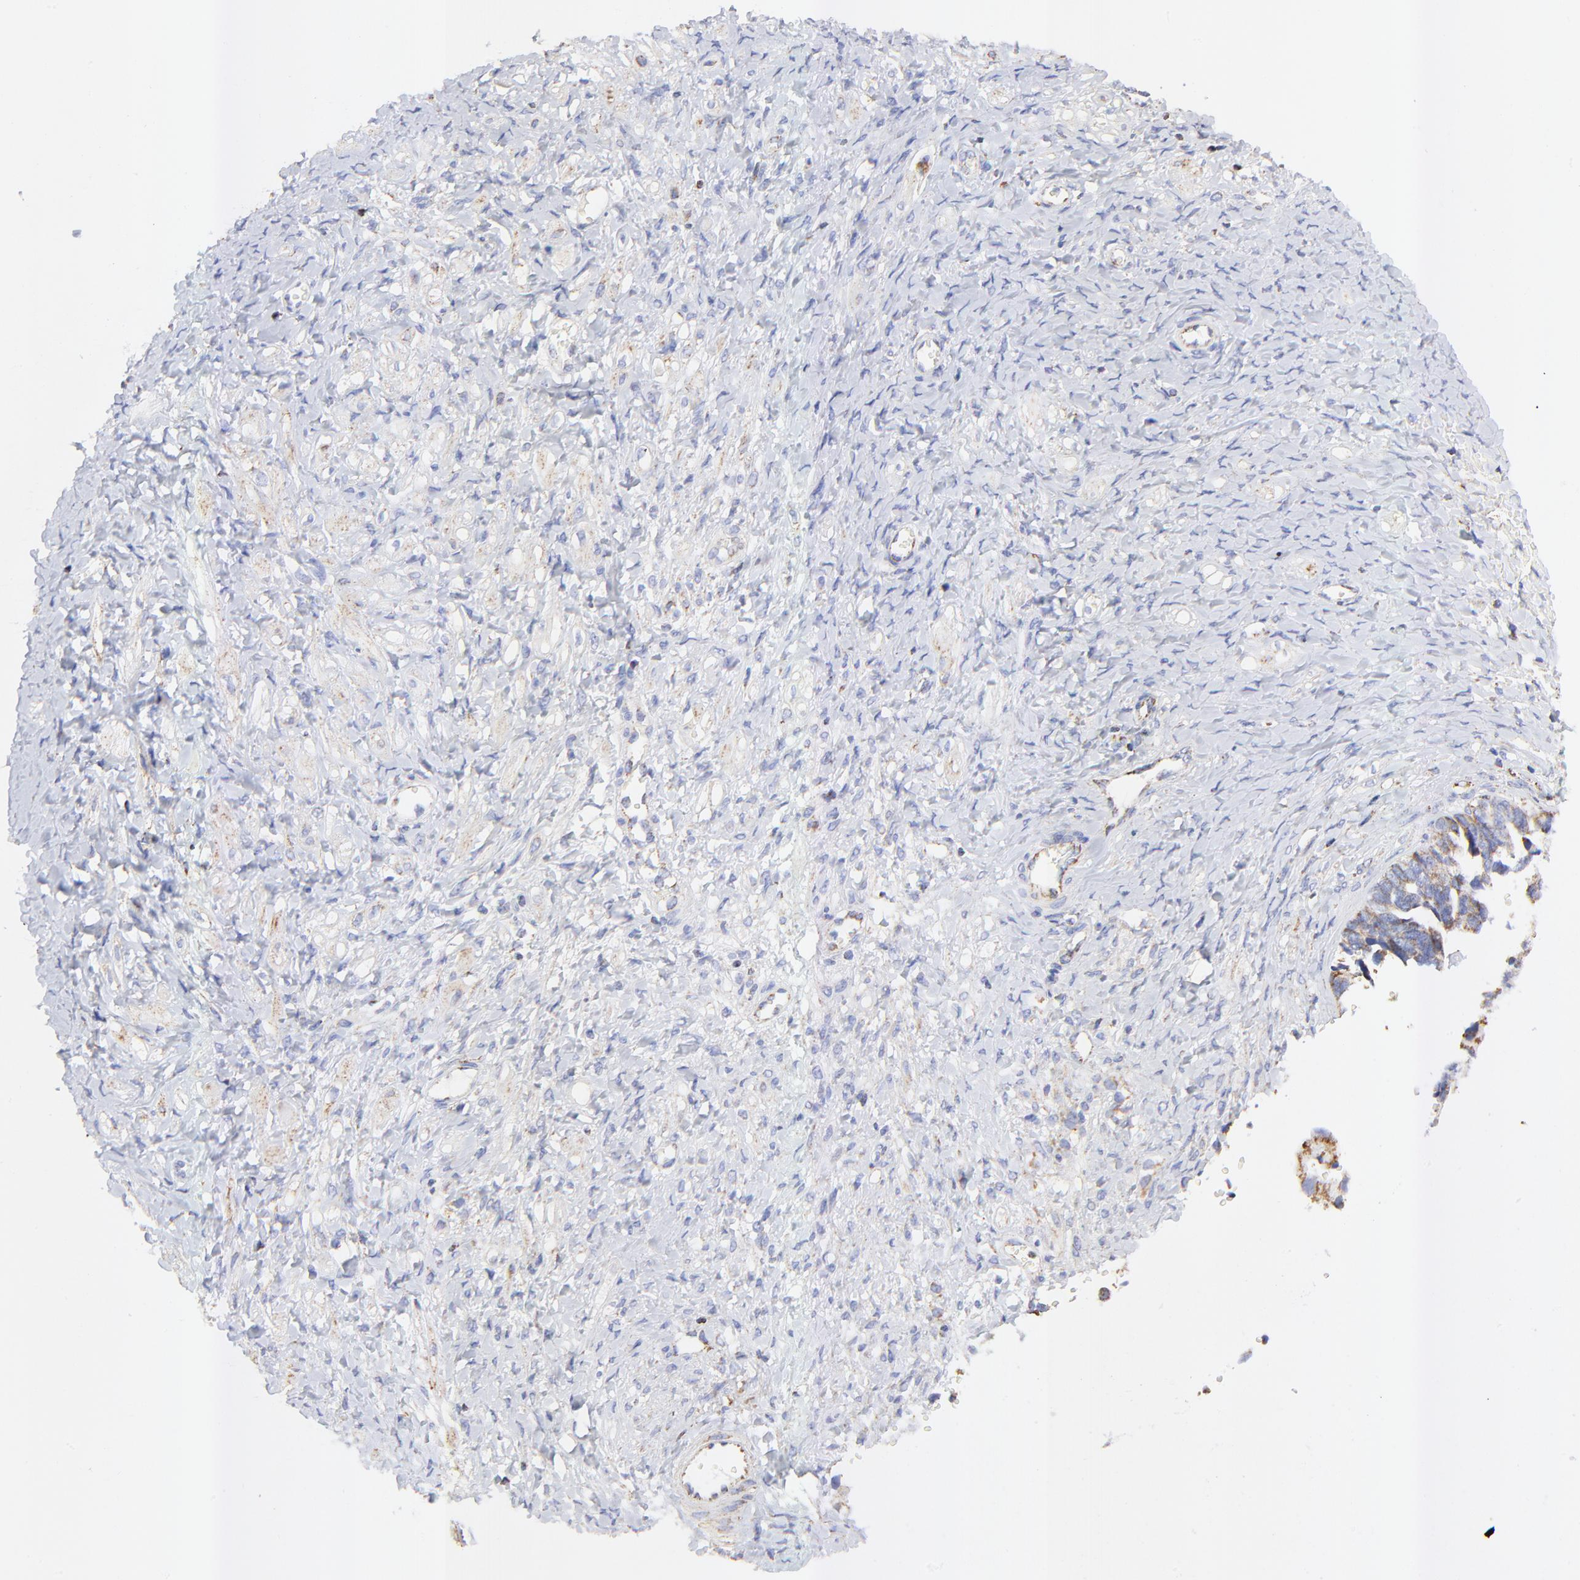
{"staining": {"intensity": "moderate", "quantity": "25%-75%", "location": "cytoplasmic/membranous"}, "tissue": "ovarian cancer", "cell_type": "Tumor cells", "image_type": "cancer", "snomed": [{"axis": "morphology", "description": "Cystadenocarcinoma, serous, NOS"}, {"axis": "topography", "description": "Ovary"}], "caption": "Protein expression analysis of ovarian cancer (serous cystadenocarcinoma) shows moderate cytoplasmic/membranous expression in about 25%-75% of tumor cells.", "gene": "COX4I1", "patient": {"sex": "female", "age": 77}}